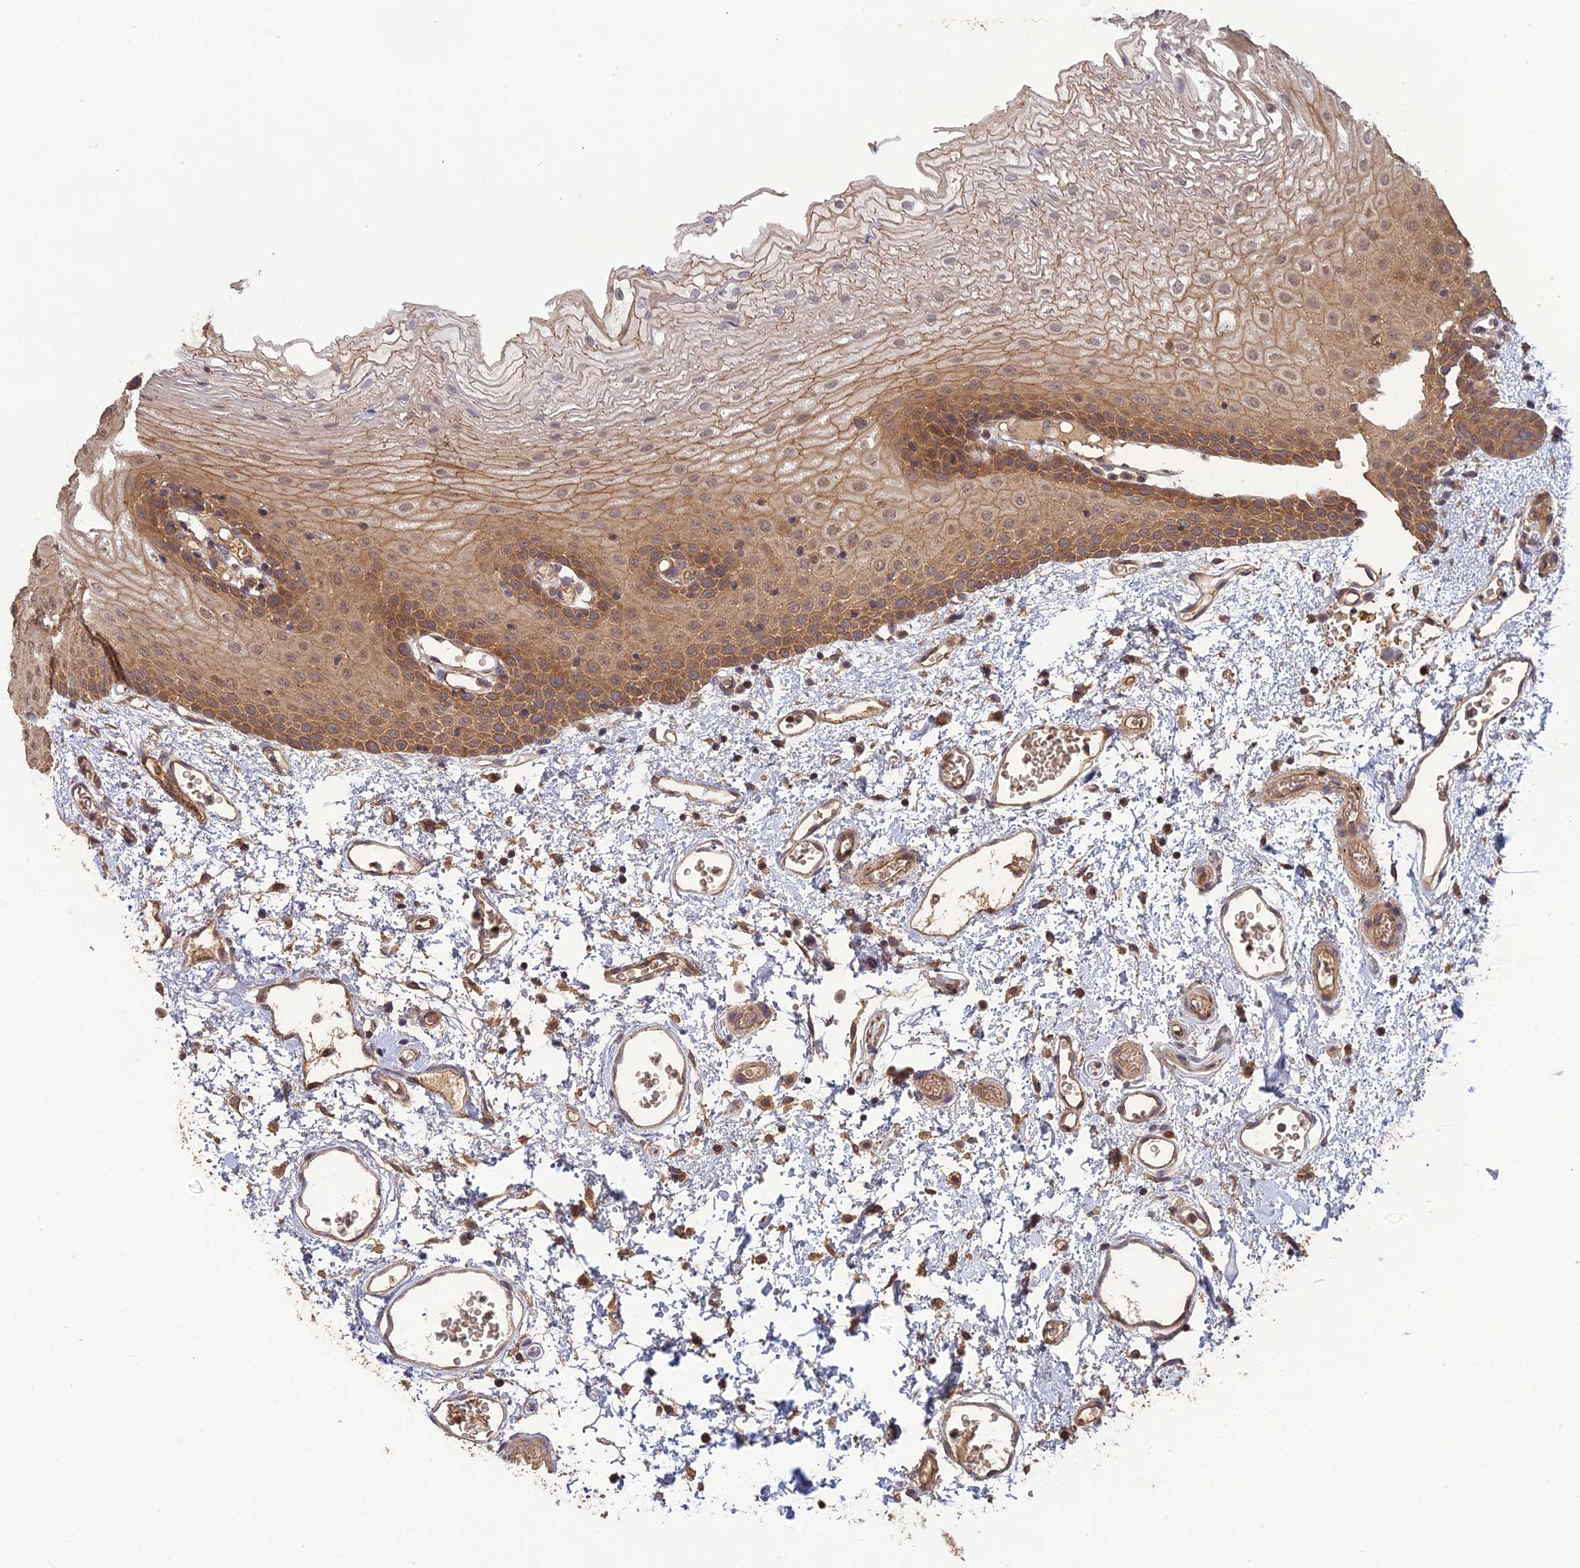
{"staining": {"intensity": "moderate", "quantity": ">75%", "location": "cytoplasmic/membranous"}, "tissue": "oral mucosa", "cell_type": "Squamous epithelial cells", "image_type": "normal", "snomed": [{"axis": "morphology", "description": "Normal tissue, NOS"}, {"axis": "topography", "description": "Oral tissue"}], "caption": "IHC micrograph of unremarkable oral mucosa stained for a protein (brown), which displays medium levels of moderate cytoplasmic/membranous positivity in about >75% of squamous epithelial cells.", "gene": "ARHGAP40", "patient": {"sex": "female", "age": 70}}